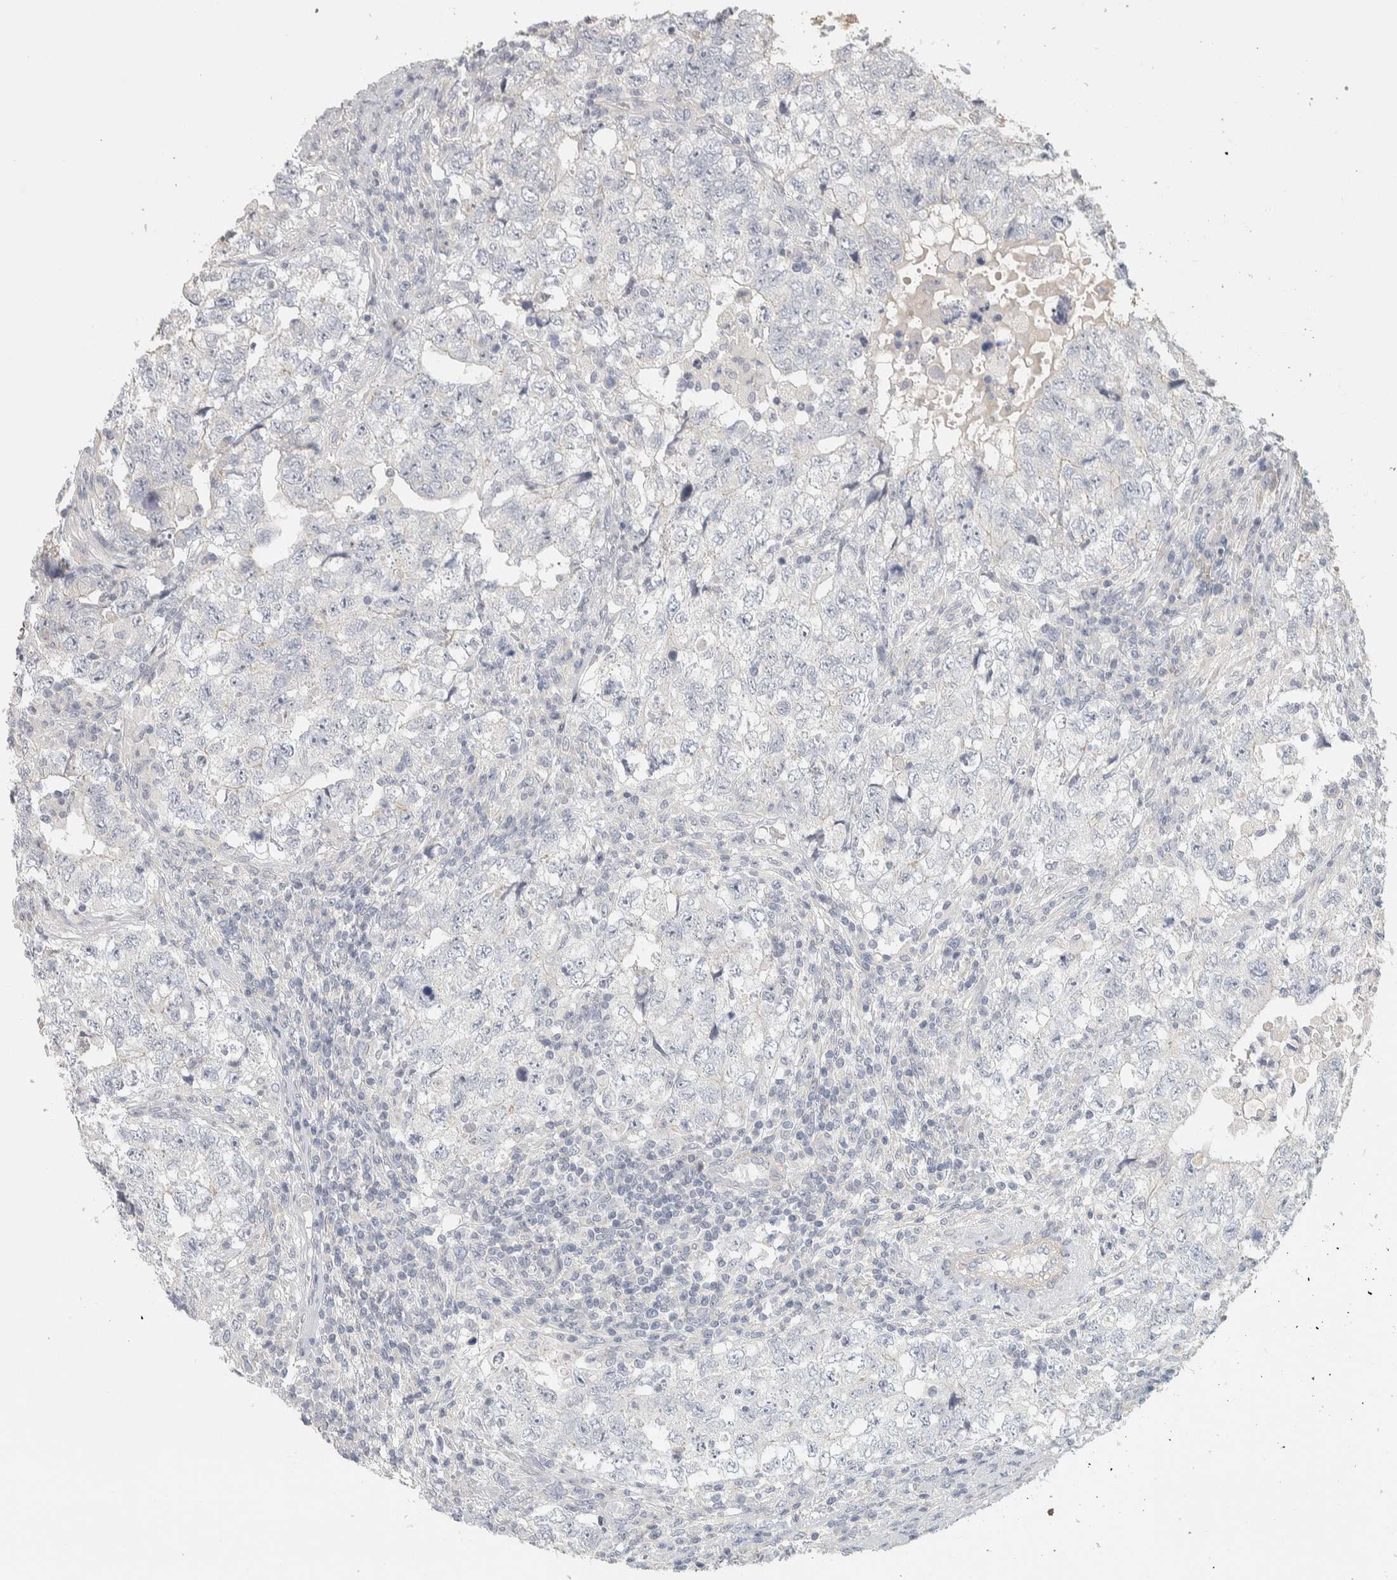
{"staining": {"intensity": "negative", "quantity": "none", "location": "none"}, "tissue": "testis cancer", "cell_type": "Tumor cells", "image_type": "cancer", "snomed": [{"axis": "morphology", "description": "Carcinoma, Embryonal, NOS"}, {"axis": "topography", "description": "Testis"}], "caption": "High power microscopy histopathology image of an immunohistochemistry (IHC) image of testis cancer (embryonal carcinoma), revealing no significant staining in tumor cells.", "gene": "DCXR", "patient": {"sex": "male", "age": 36}}